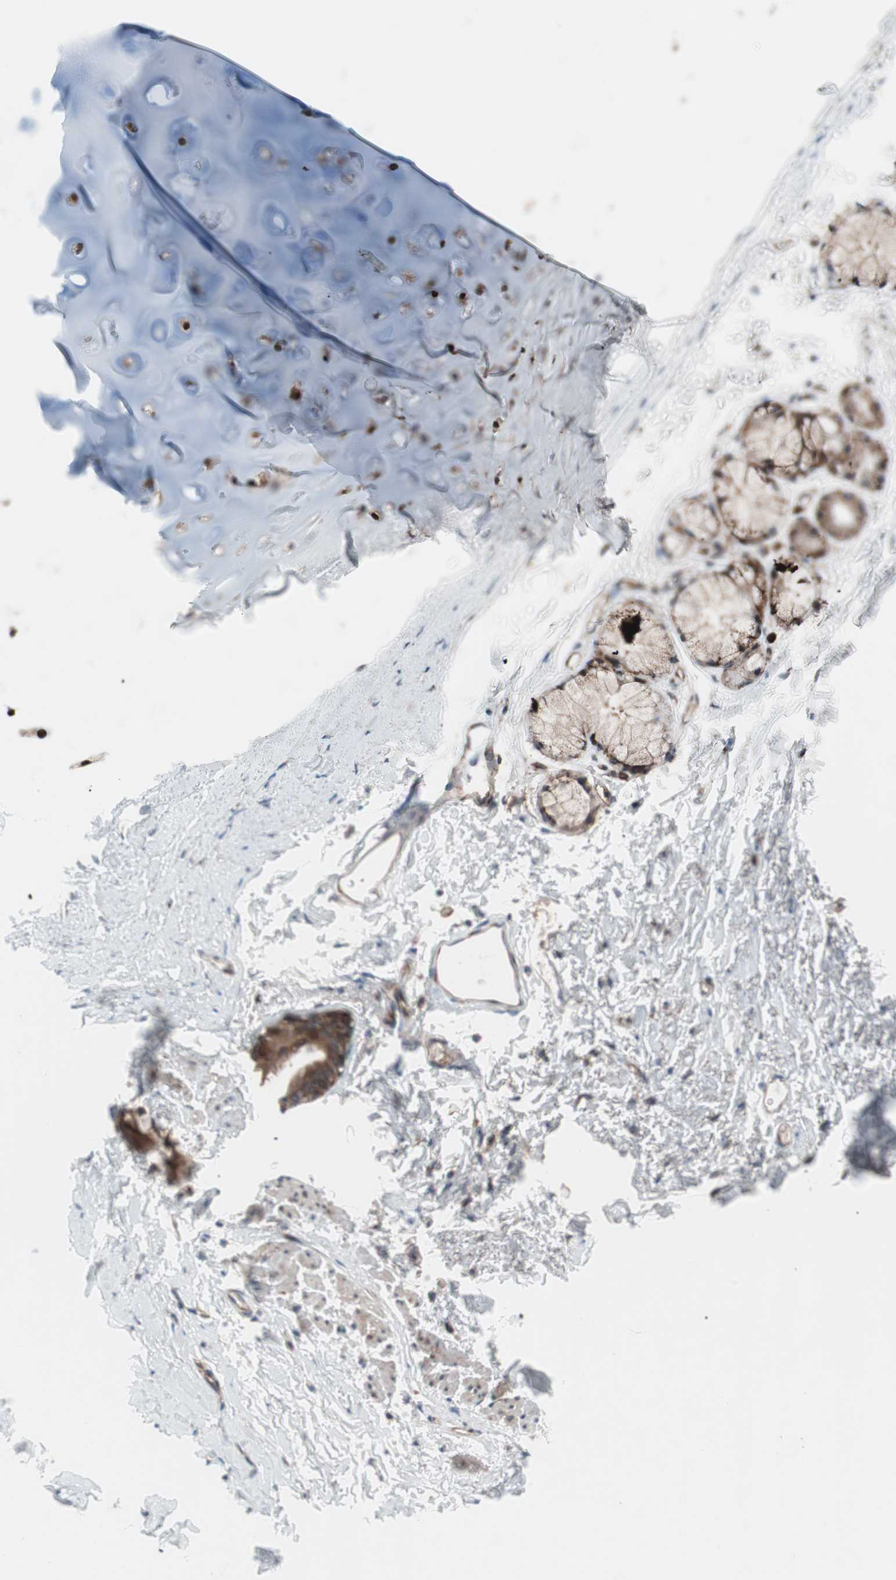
{"staining": {"intensity": "strong", "quantity": ">75%", "location": "cytoplasmic/membranous"}, "tissue": "adipose tissue", "cell_type": "Adipocytes", "image_type": "normal", "snomed": [{"axis": "morphology", "description": "Normal tissue, NOS"}, {"axis": "topography", "description": "Cartilage tissue"}, {"axis": "topography", "description": "Bronchus"}], "caption": "Immunohistochemical staining of normal adipose tissue exhibits >75% levels of strong cytoplasmic/membranous protein expression in approximately >75% of adipocytes.", "gene": "SEC31A", "patient": {"sex": "female", "age": 73}}